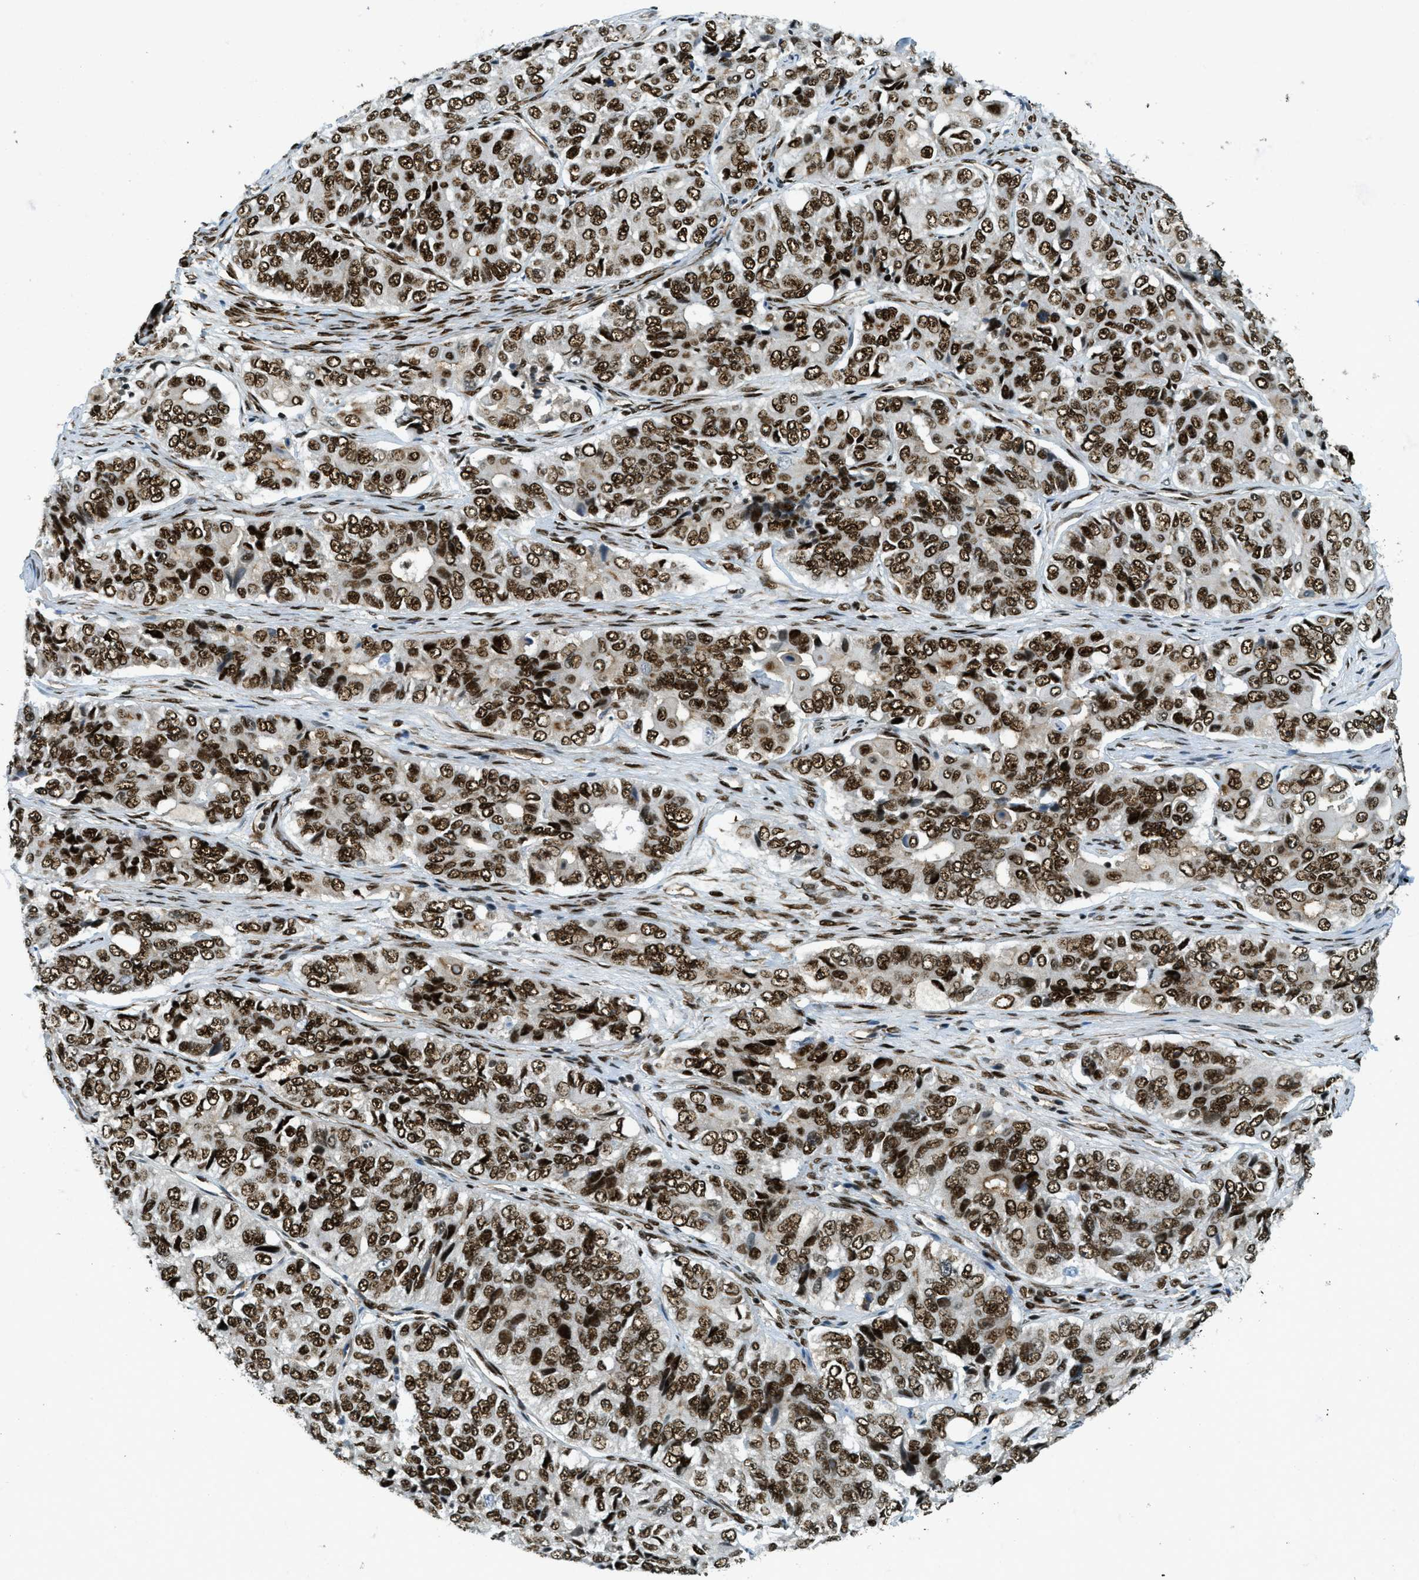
{"staining": {"intensity": "strong", "quantity": ">75%", "location": "nuclear"}, "tissue": "ovarian cancer", "cell_type": "Tumor cells", "image_type": "cancer", "snomed": [{"axis": "morphology", "description": "Carcinoma, endometroid"}, {"axis": "topography", "description": "Ovary"}], "caption": "Protein expression analysis of human ovarian cancer reveals strong nuclear staining in about >75% of tumor cells.", "gene": "ZFR", "patient": {"sex": "female", "age": 51}}